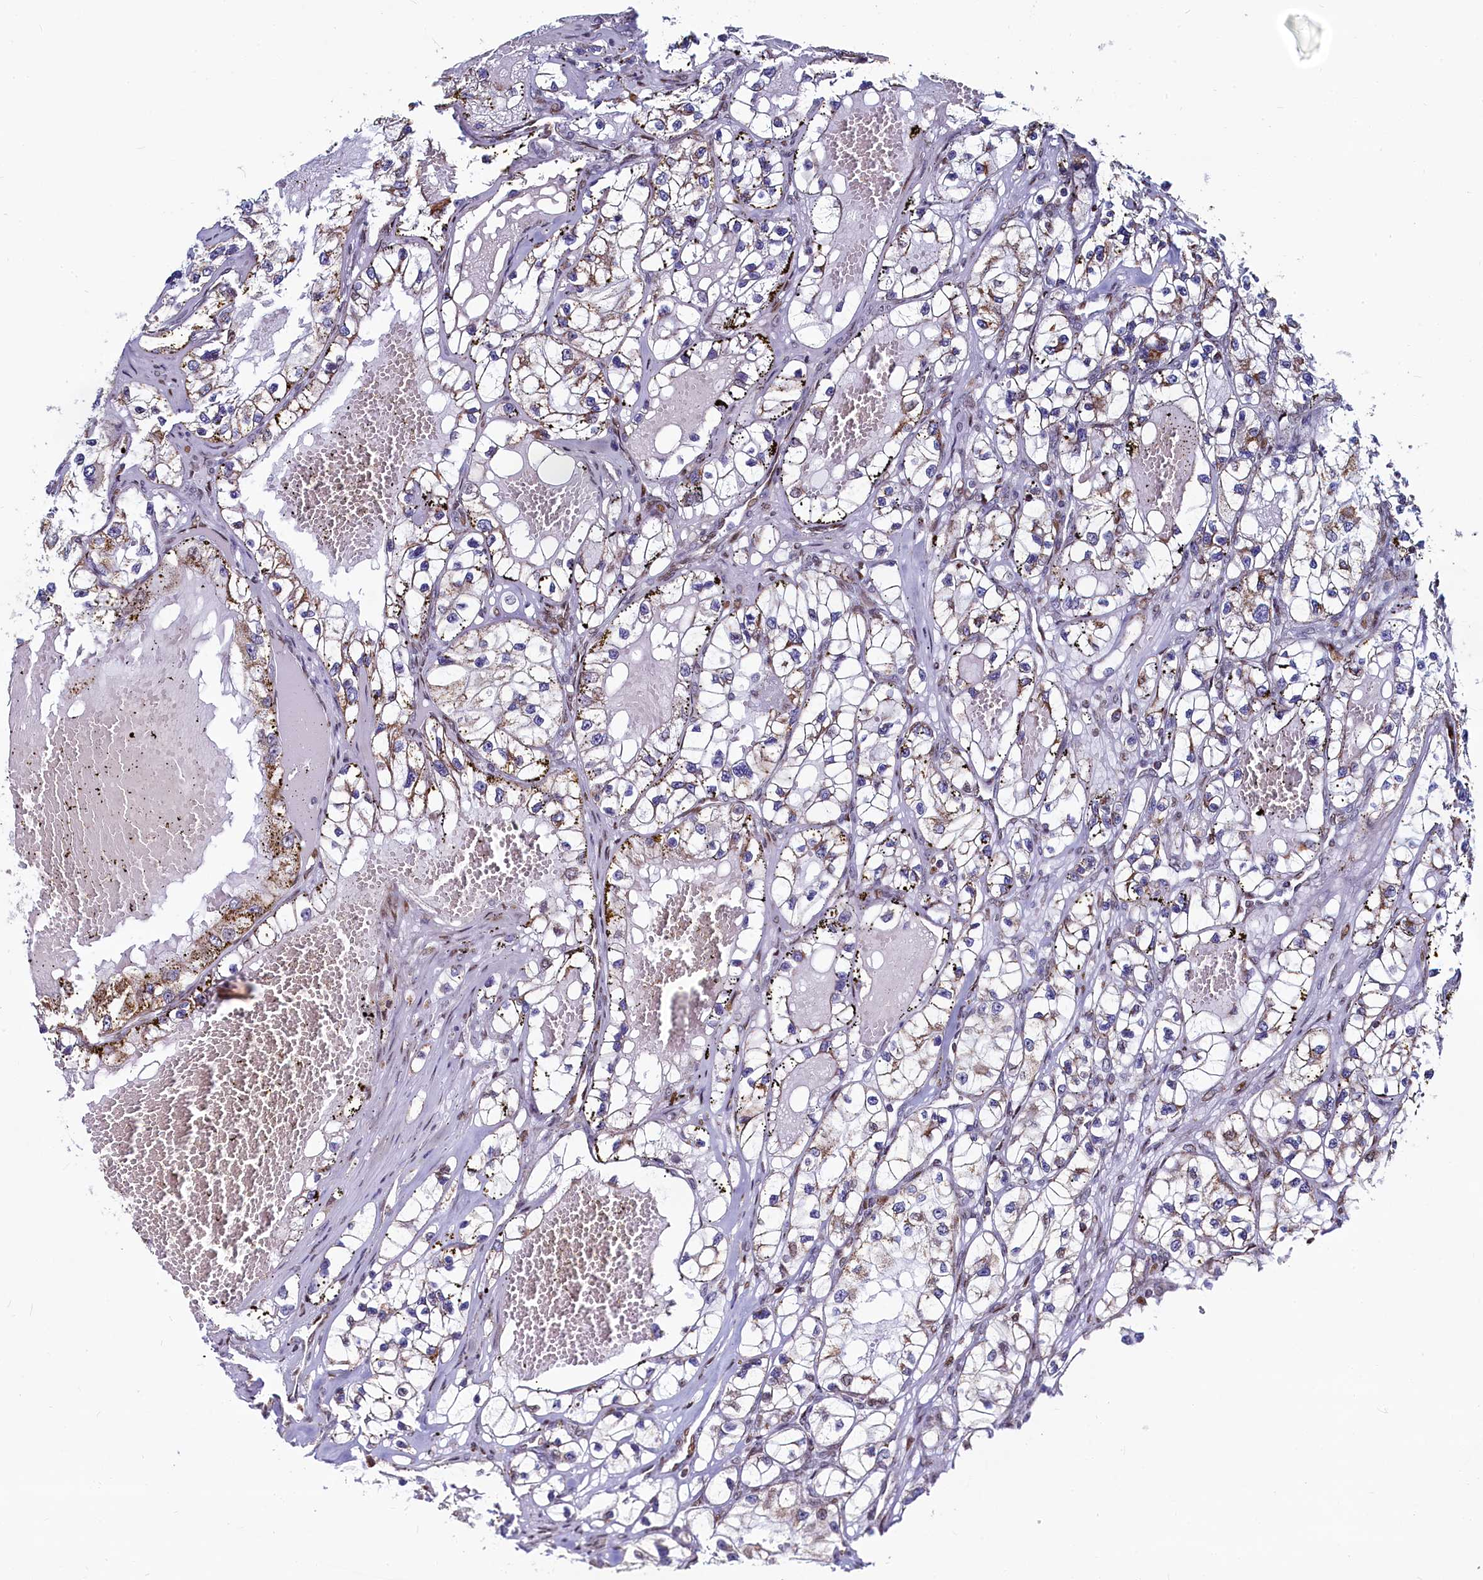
{"staining": {"intensity": "moderate", "quantity": "<25%", "location": "cytoplasmic/membranous"}, "tissue": "renal cancer", "cell_type": "Tumor cells", "image_type": "cancer", "snomed": [{"axis": "morphology", "description": "Adenocarcinoma, NOS"}, {"axis": "topography", "description": "Kidney"}], "caption": "Moderate cytoplasmic/membranous protein positivity is present in approximately <25% of tumor cells in renal cancer. Using DAB (brown) and hematoxylin (blue) stains, captured at high magnification using brightfield microscopy.", "gene": "HDGFL3", "patient": {"sex": "female", "age": 57}}